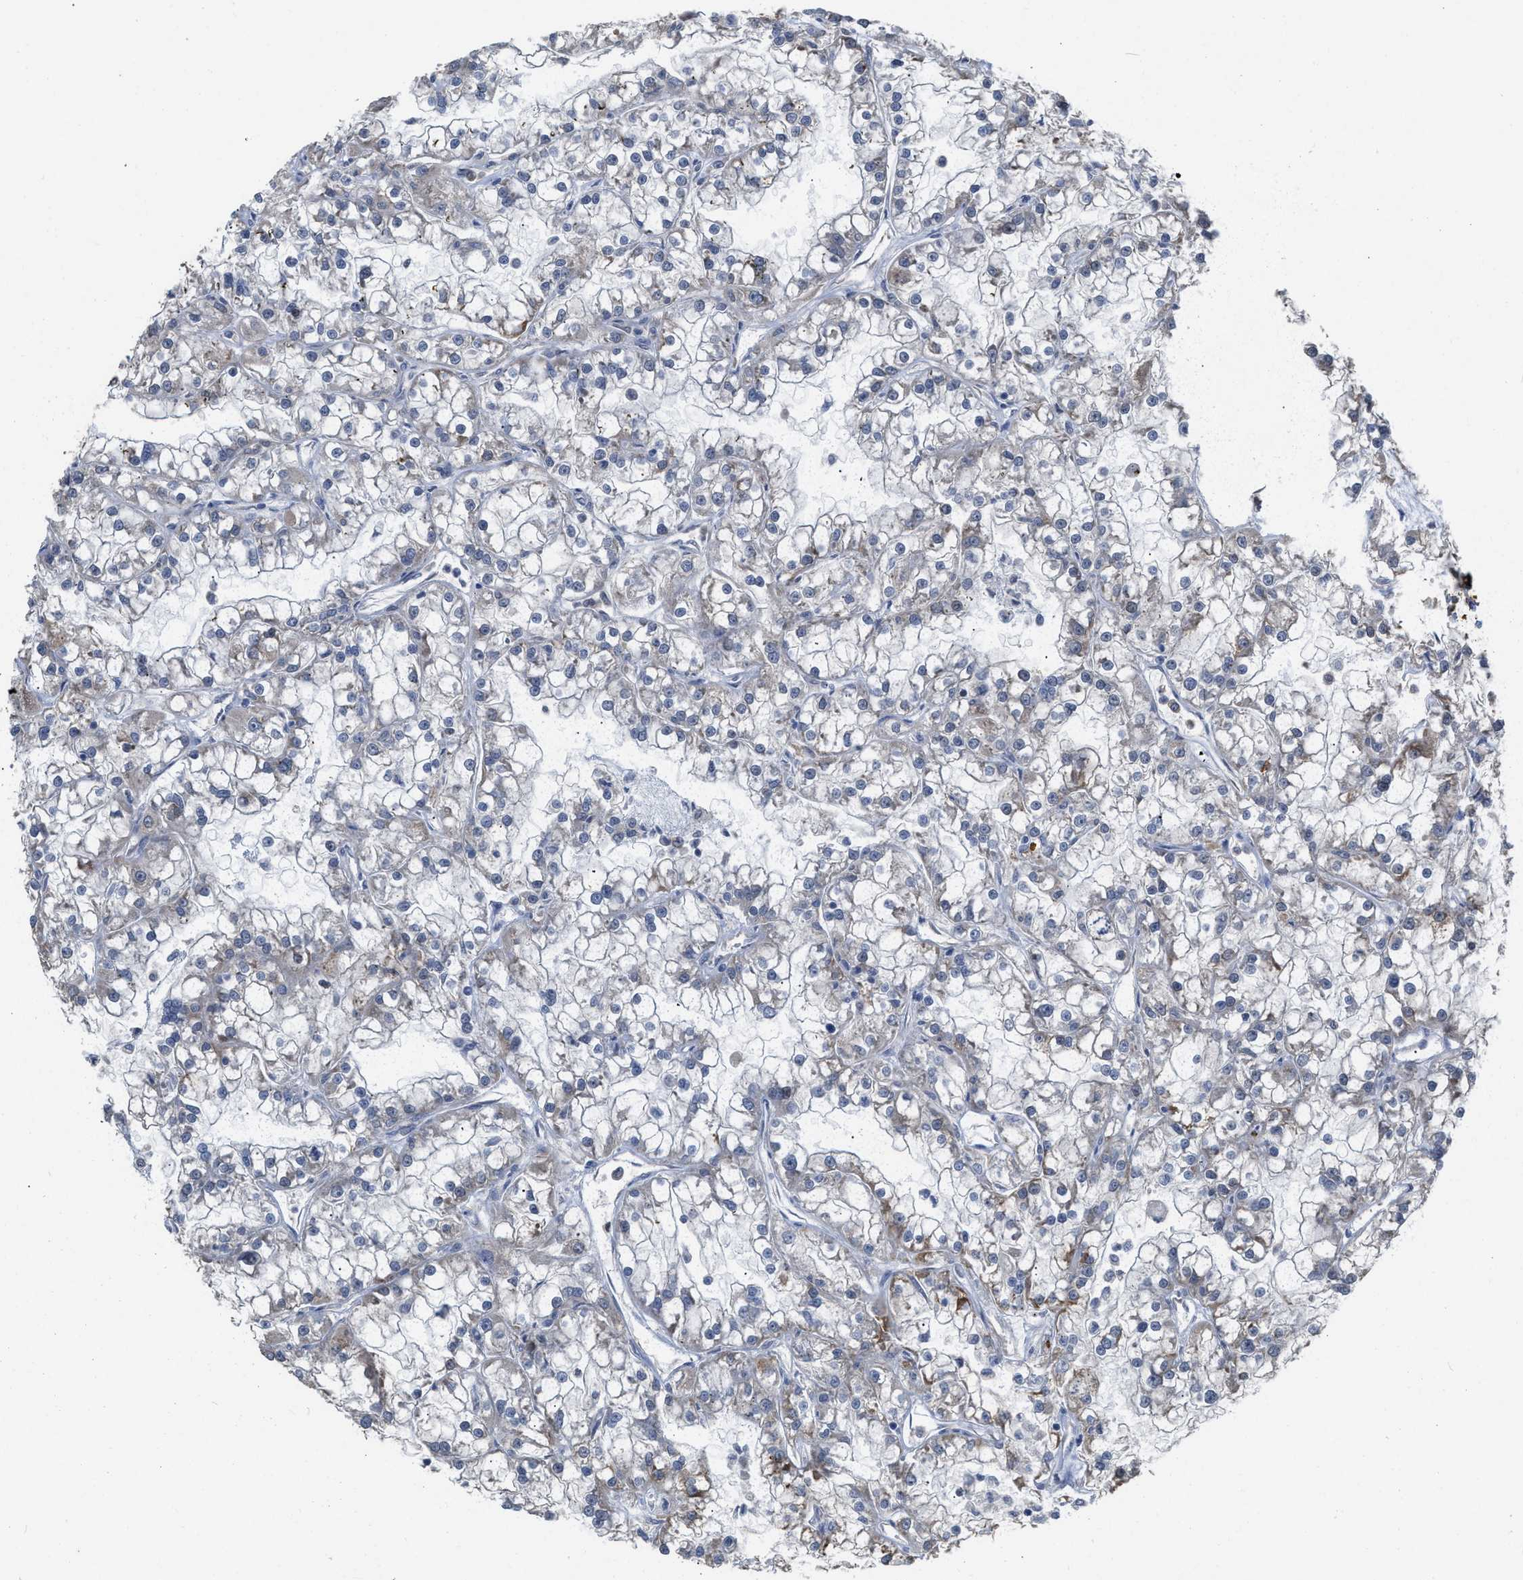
{"staining": {"intensity": "moderate", "quantity": "<25%", "location": "cytoplasmic/membranous"}, "tissue": "renal cancer", "cell_type": "Tumor cells", "image_type": "cancer", "snomed": [{"axis": "morphology", "description": "Adenocarcinoma, NOS"}, {"axis": "topography", "description": "Kidney"}], "caption": "A brown stain highlights moderate cytoplasmic/membranous positivity of a protein in human renal adenocarcinoma tumor cells.", "gene": "AK2", "patient": {"sex": "female", "age": 52}}